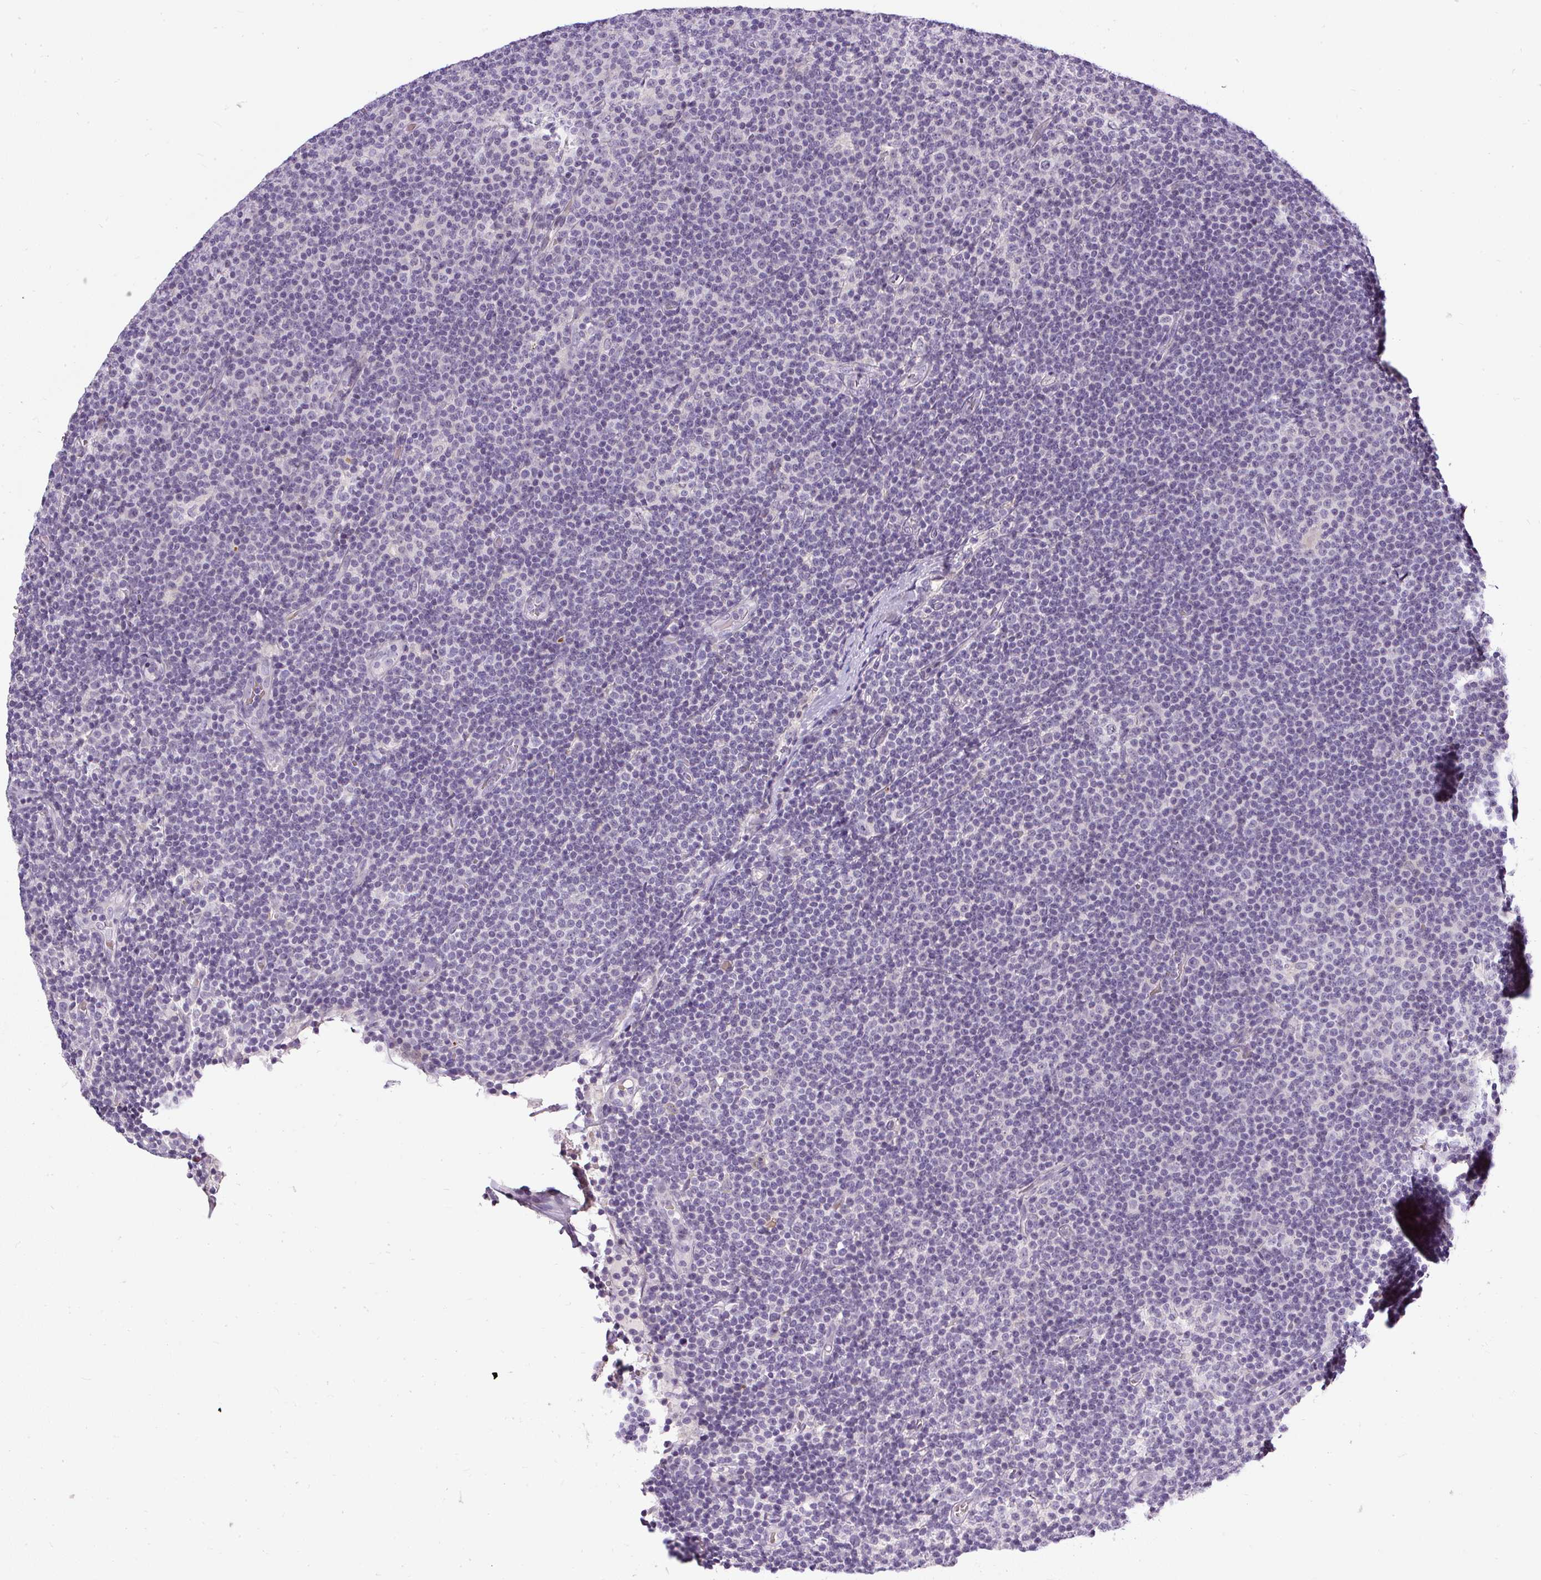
{"staining": {"intensity": "negative", "quantity": "none", "location": "none"}, "tissue": "lymphoma", "cell_type": "Tumor cells", "image_type": "cancer", "snomed": [{"axis": "morphology", "description": "Malignant lymphoma, non-Hodgkin's type, Low grade"}, {"axis": "topography", "description": "Lymph node"}], "caption": "Tumor cells are negative for brown protein staining in malignant lymphoma, non-Hodgkin's type (low-grade). (Stains: DAB immunohistochemistry with hematoxylin counter stain, Microscopy: brightfield microscopy at high magnification).", "gene": "FAM117B", "patient": {"sex": "male", "age": 48}}